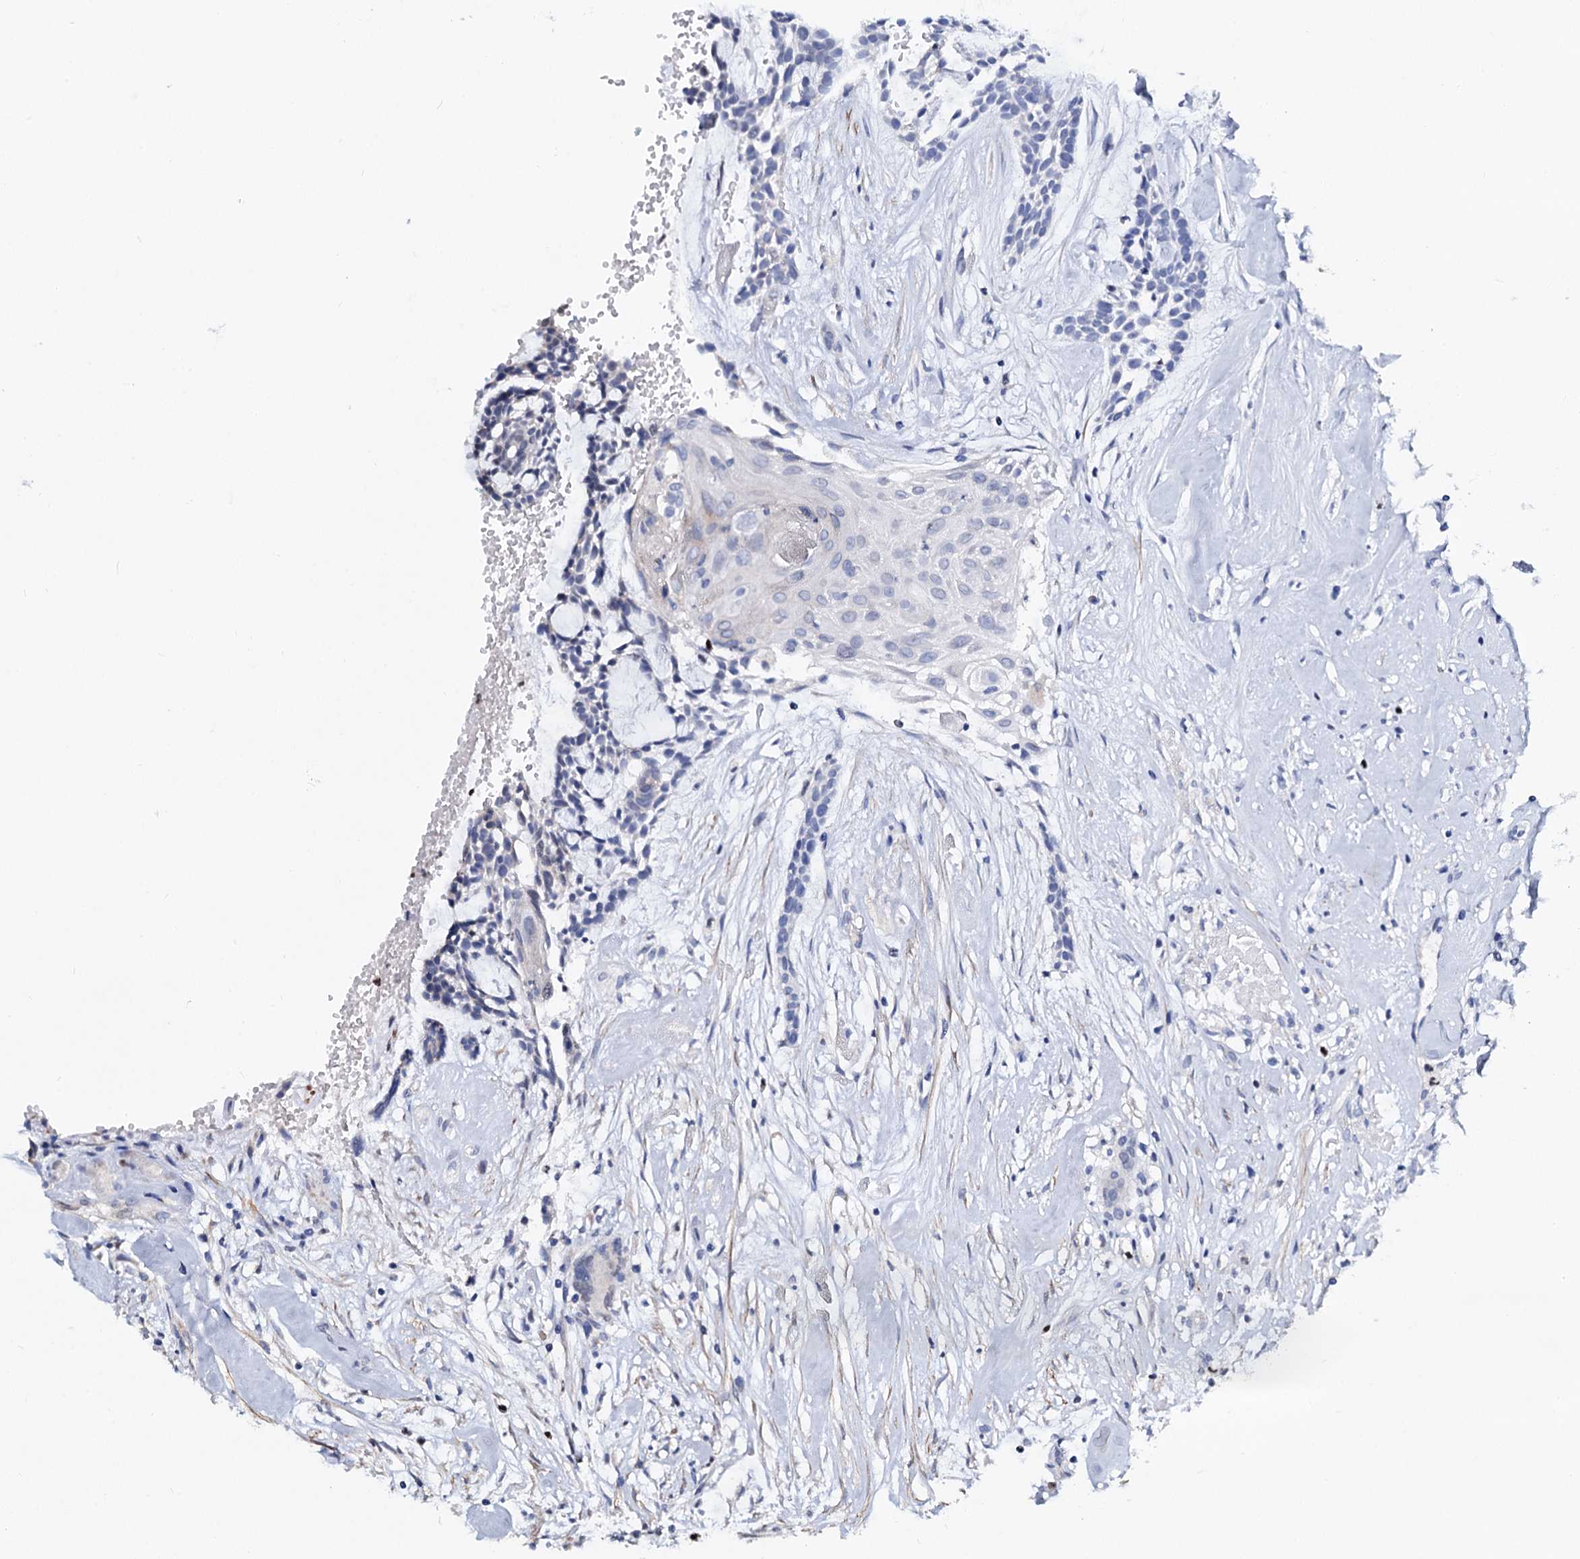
{"staining": {"intensity": "negative", "quantity": "none", "location": "none"}, "tissue": "head and neck cancer", "cell_type": "Tumor cells", "image_type": "cancer", "snomed": [{"axis": "morphology", "description": "Adenocarcinoma, NOS"}, {"axis": "topography", "description": "Subcutis"}, {"axis": "topography", "description": "Head-Neck"}], "caption": "Immunohistochemistry (IHC) image of adenocarcinoma (head and neck) stained for a protein (brown), which reveals no staining in tumor cells.", "gene": "ALKBH7", "patient": {"sex": "female", "age": 73}}